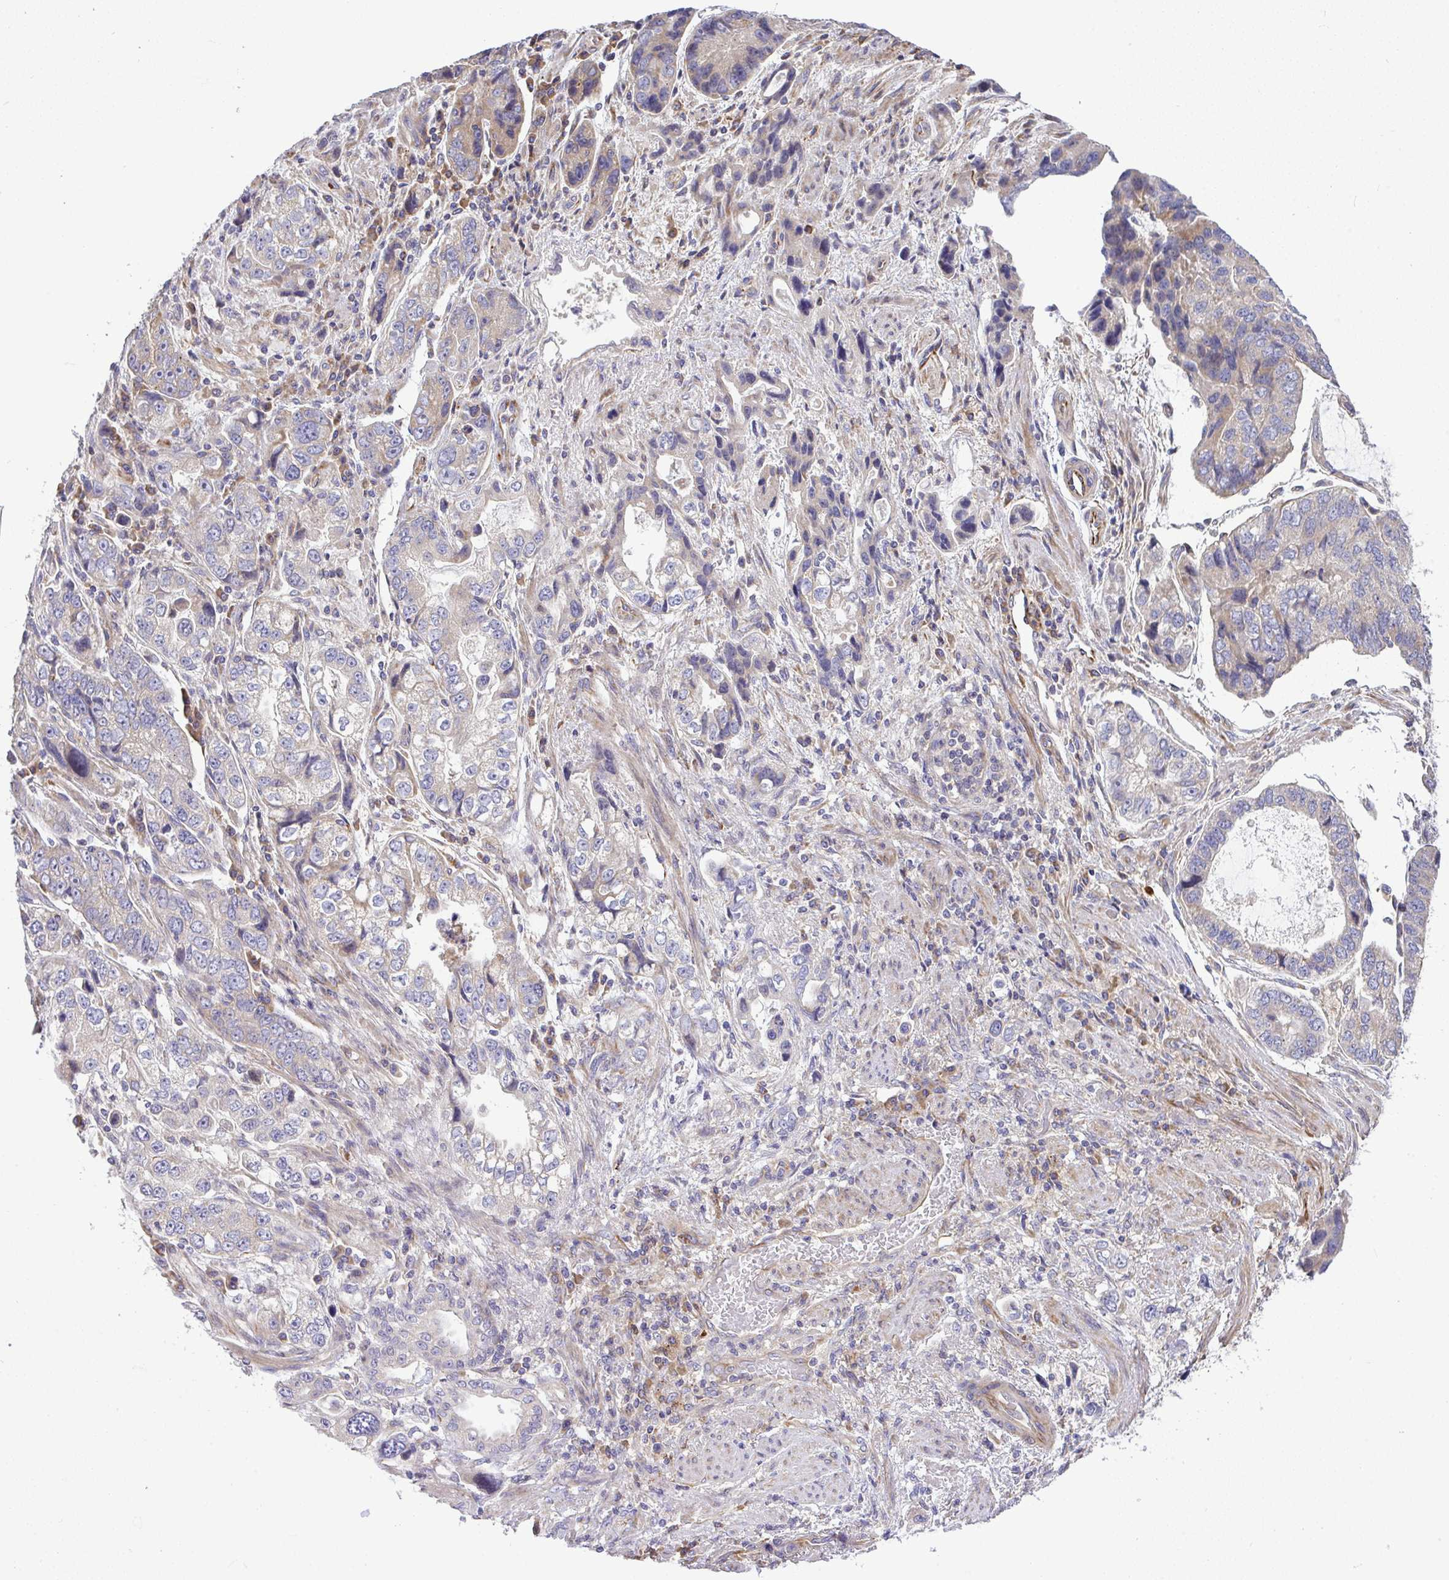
{"staining": {"intensity": "negative", "quantity": "none", "location": "none"}, "tissue": "stomach cancer", "cell_type": "Tumor cells", "image_type": "cancer", "snomed": [{"axis": "morphology", "description": "Adenocarcinoma, NOS"}, {"axis": "topography", "description": "Stomach, lower"}], "caption": "Immunohistochemical staining of stomach cancer displays no significant expression in tumor cells. The staining was performed using DAB (3,3'-diaminobenzidine) to visualize the protein expression in brown, while the nuclei were stained in blue with hematoxylin (Magnification: 20x).", "gene": "GRID2", "patient": {"sex": "female", "age": 93}}